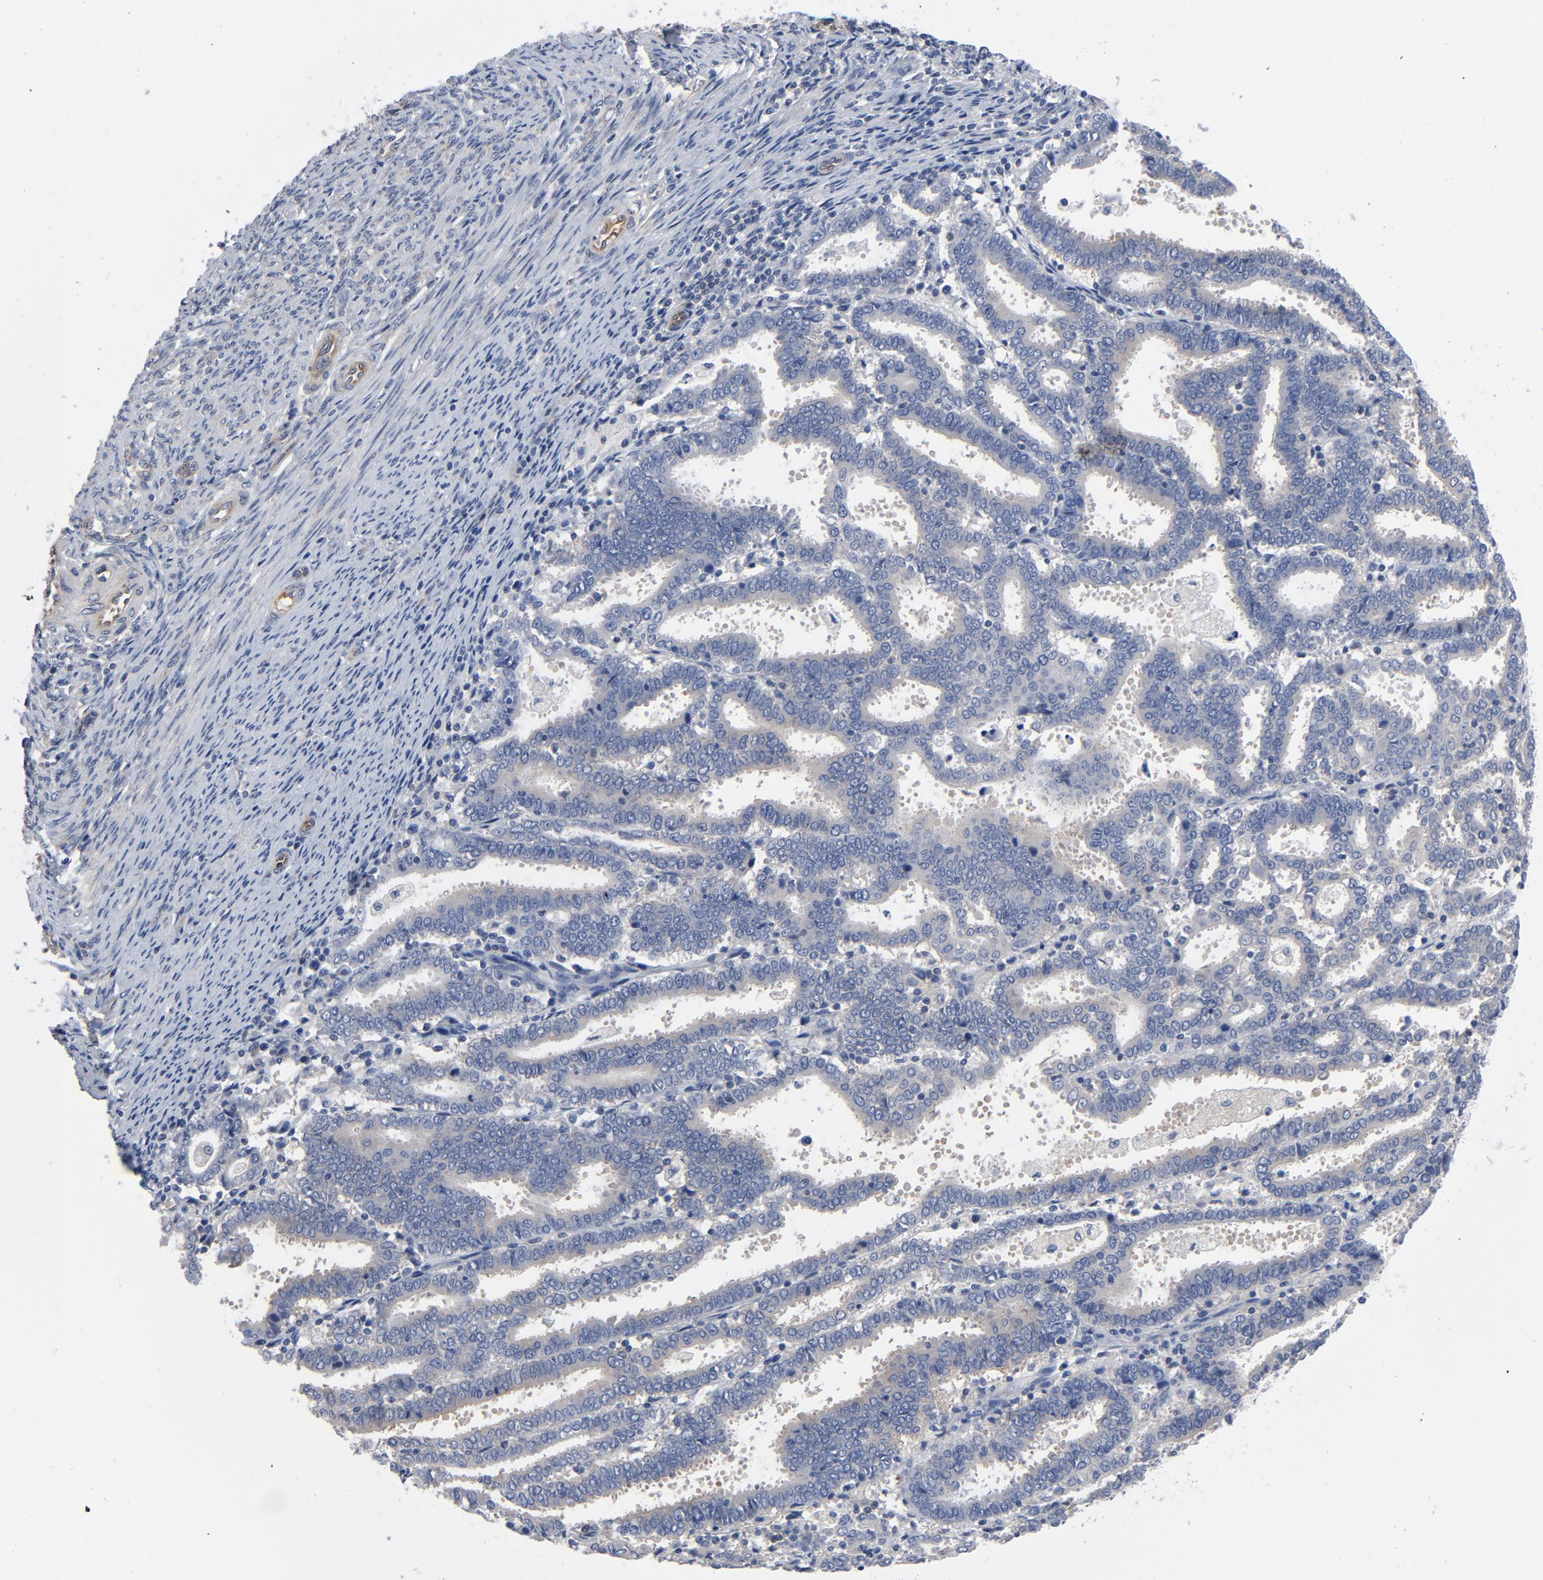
{"staining": {"intensity": "weak", "quantity": "<25%", "location": "cytoplasmic/membranous"}, "tissue": "endometrial cancer", "cell_type": "Tumor cells", "image_type": "cancer", "snomed": [{"axis": "morphology", "description": "Adenocarcinoma, NOS"}, {"axis": "topography", "description": "Uterus"}], "caption": "Protein analysis of adenocarcinoma (endometrial) exhibits no significant staining in tumor cells.", "gene": "DYNLT3", "patient": {"sex": "female", "age": 83}}